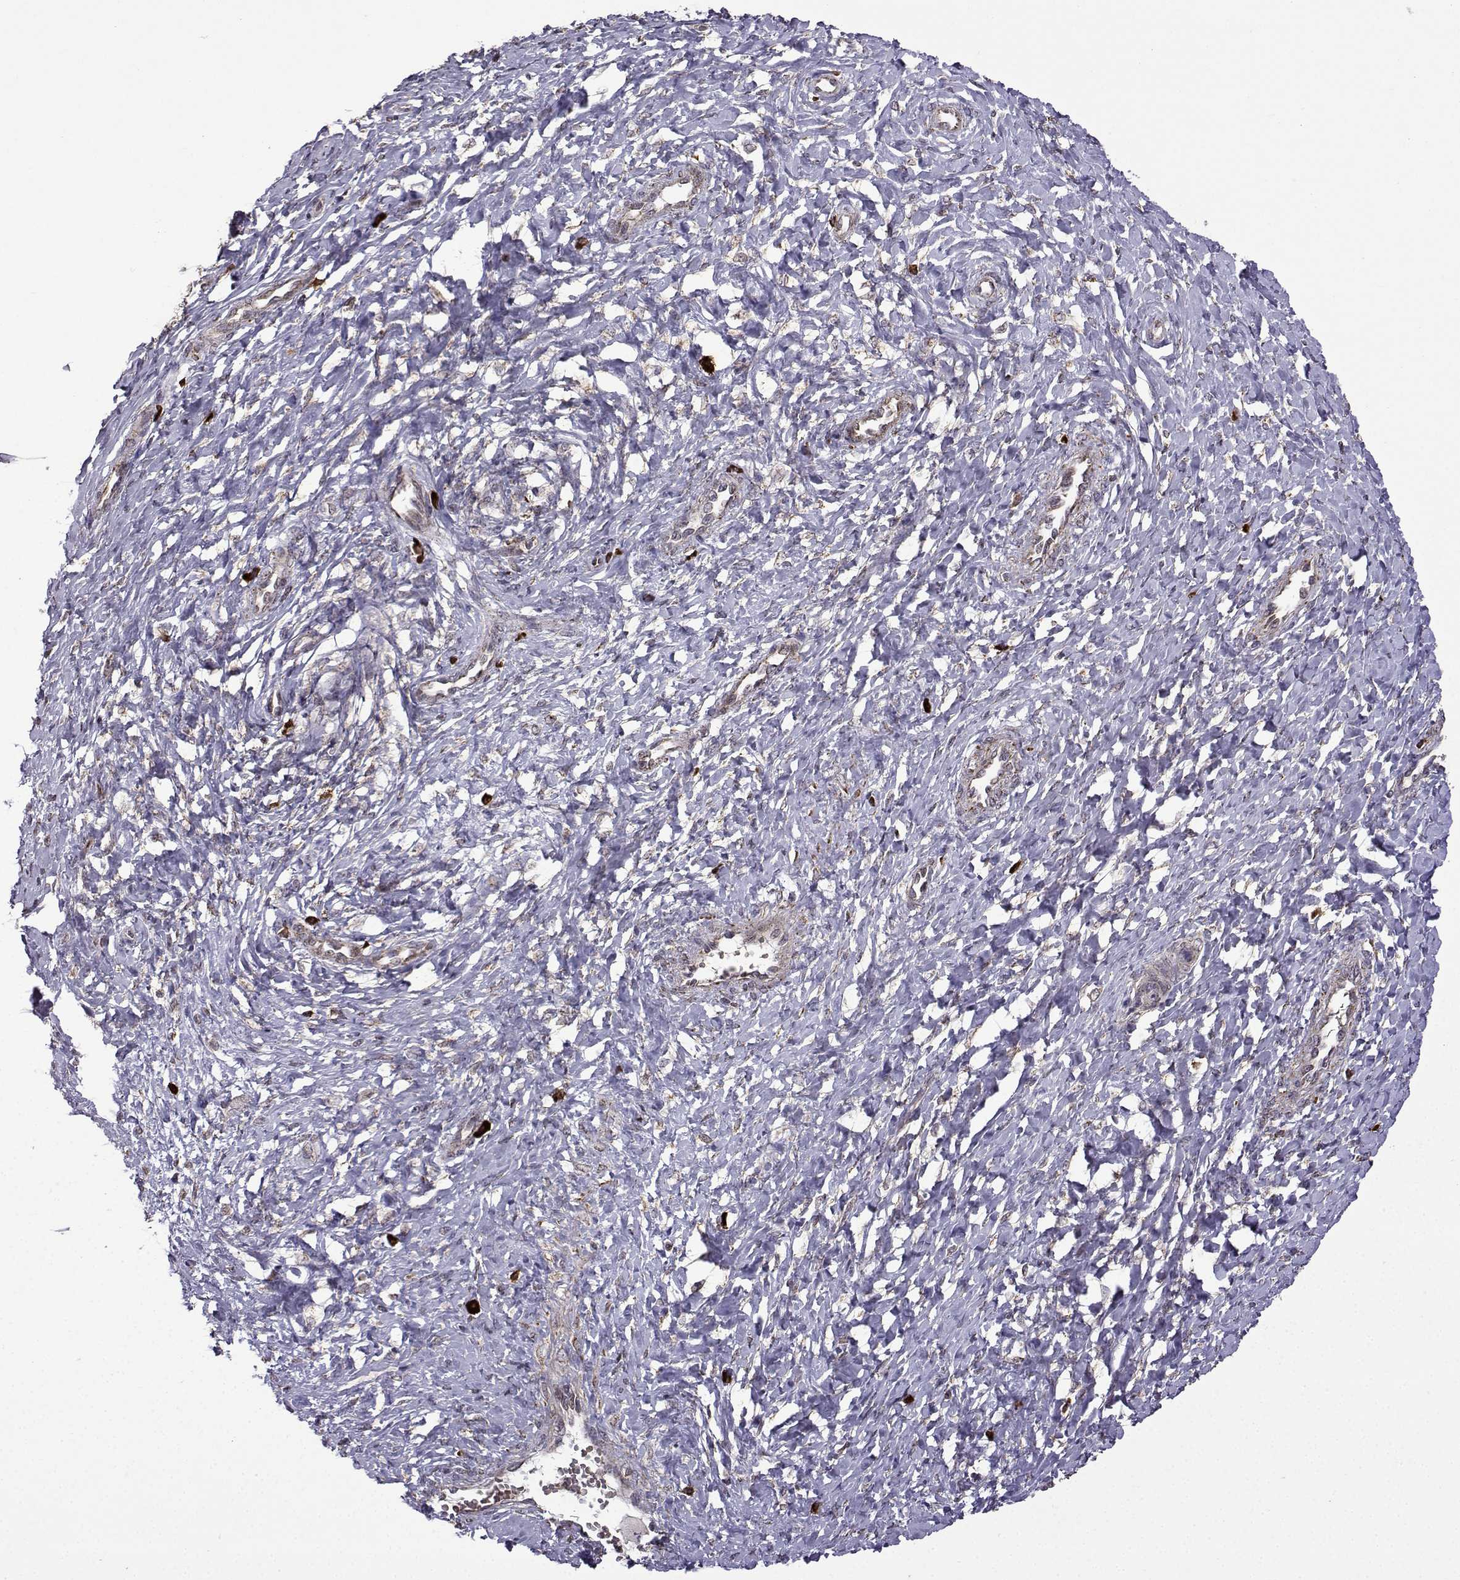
{"staining": {"intensity": "strong", "quantity": ">75%", "location": "cytoplasmic/membranous"}, "tissue": "cervix", "cell_type": "Squamous epithelial cells", "image_type": "normal", "snomed": [{"axis": "morphology", "description": "Normal tissue, NOS"}, {"axis": "topography", "description": "Cervix"}], "caption": "Human cervix stained with a brown dye shows strong cytoplasmic/membranous positive staining in approximately >75% of squamous epithelial cells.", "gene": "TAB2", "patient": {"sex": "female", "age": 37}}